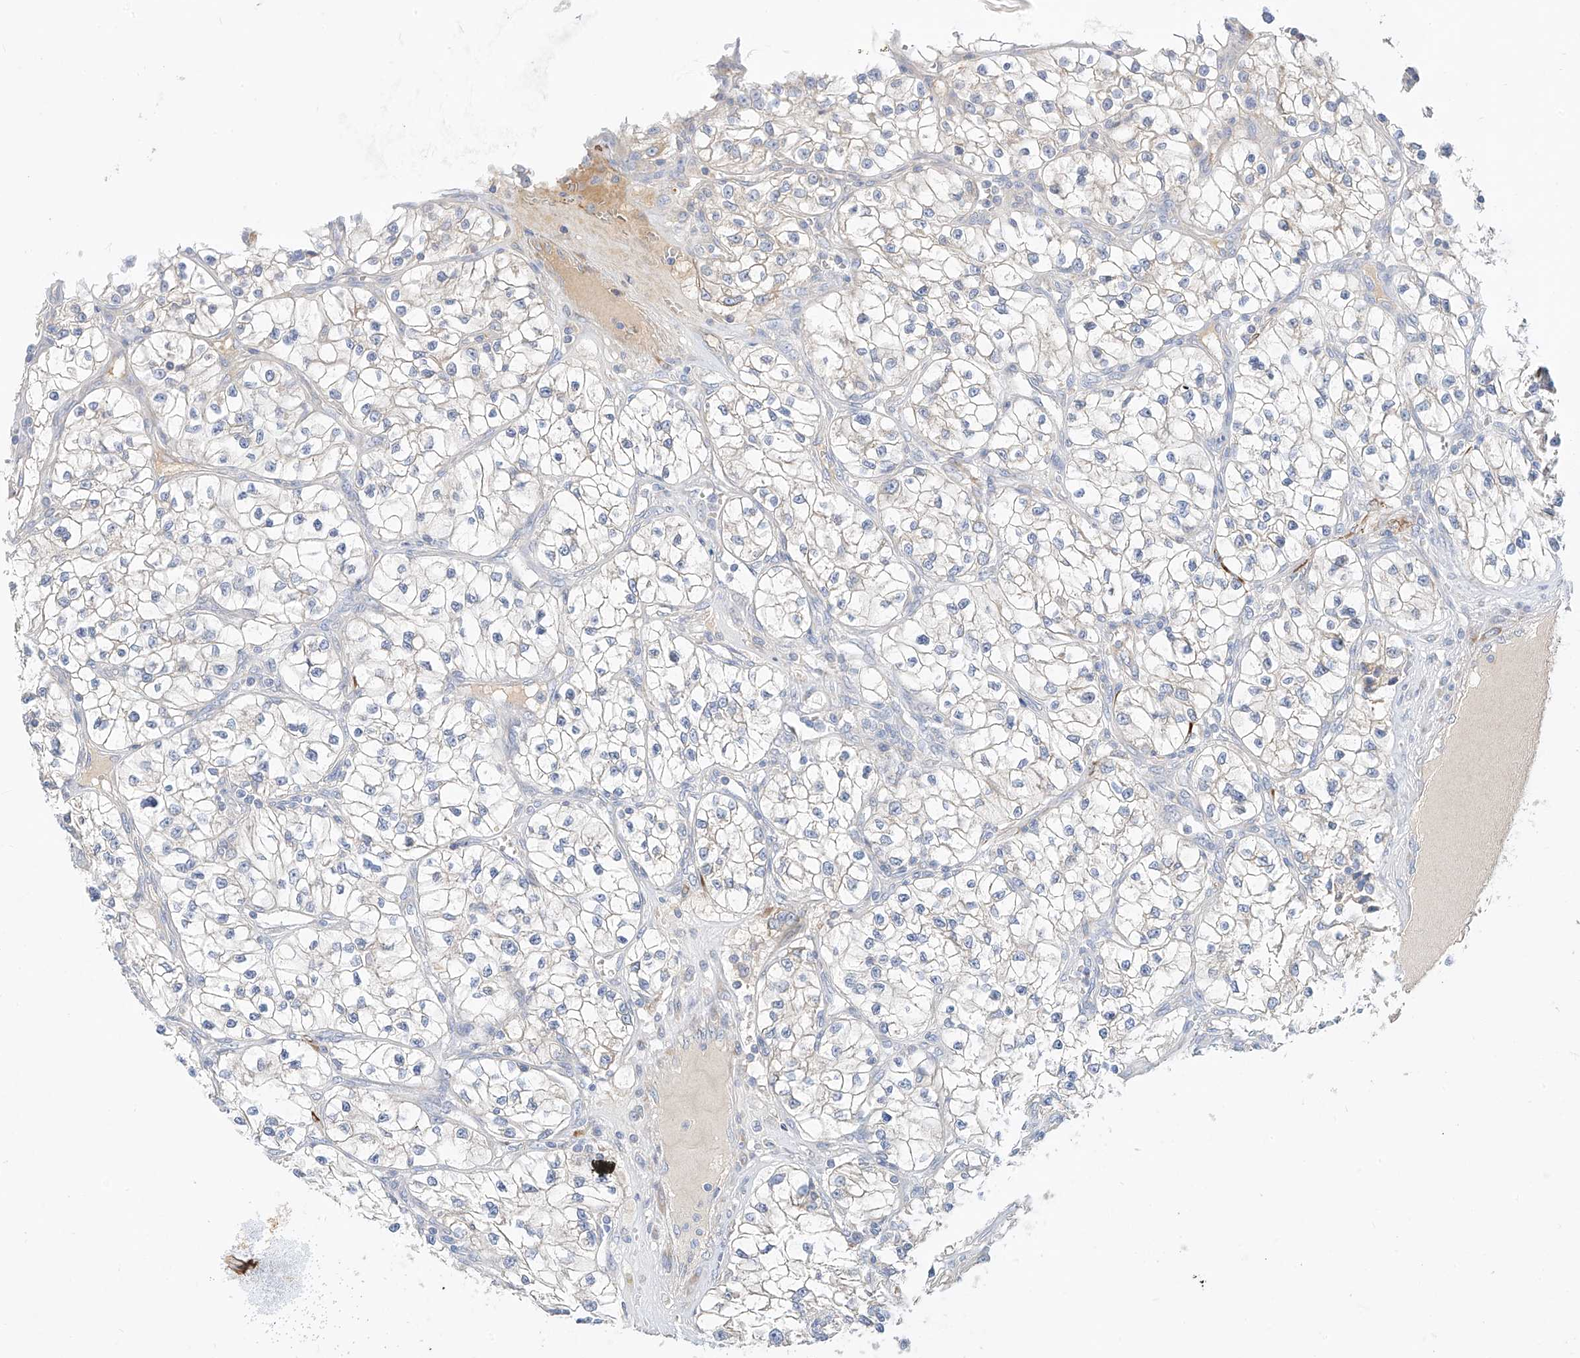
{"staining": {"intensity": "negative", "quantity": "none", "location": "none"}, "tissue": "renal cancer", "cell_type": "Tumor cells", "image_type": "cancer", "snomed": [{"axis": "morphology", "description": "Adenocarcinoma, NOS"}, {"axis": "topography", "description": "Kidney"}], "caption": "A high-resolution micrograph shows immunohistochemistry (IHC) staining of renal adenocarcinoma, which displays no significant positivity in tumor cells.", "gene": "RASA2", "patient": {"sex": "female", "age": 57}}